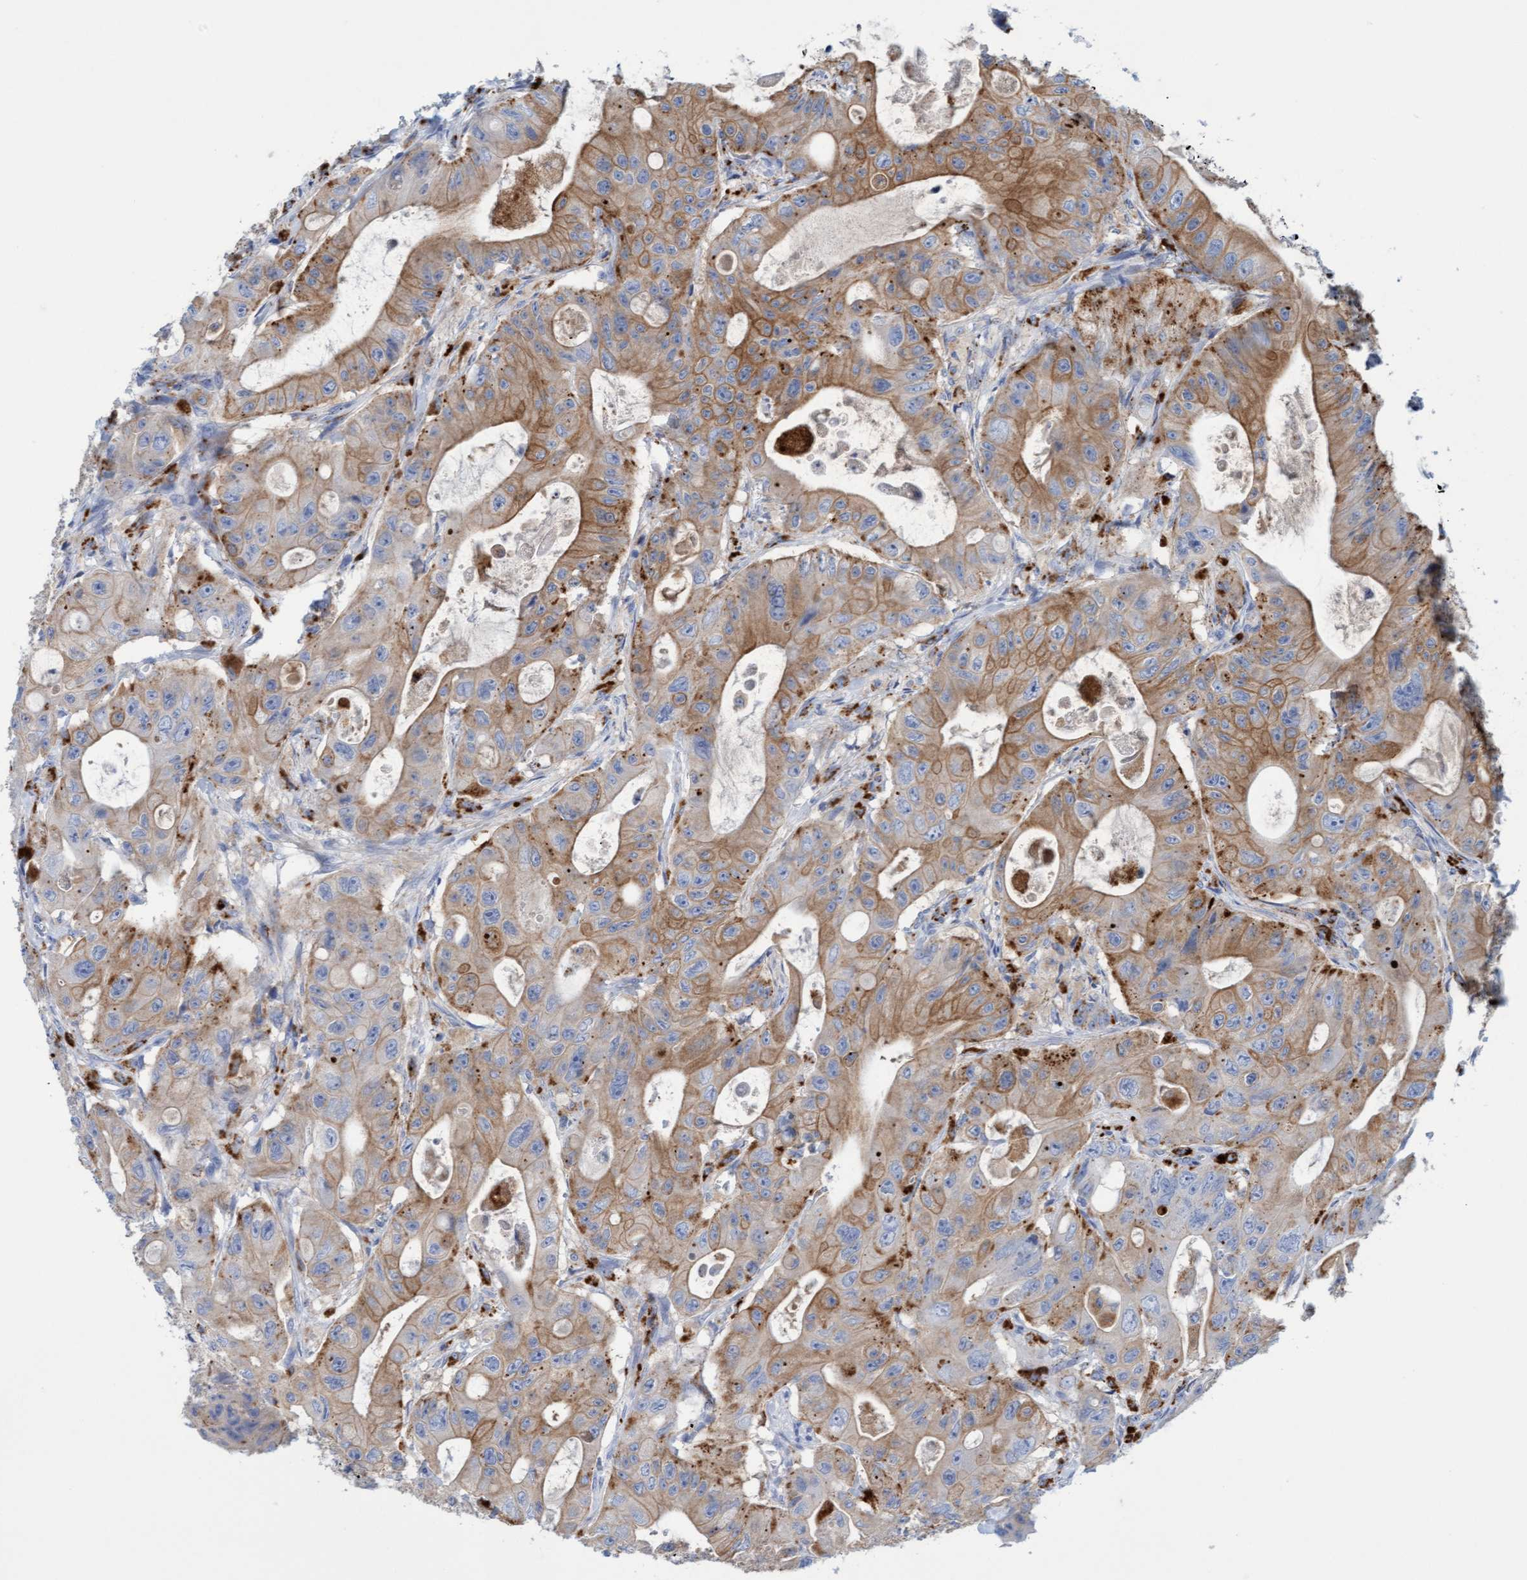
{"staining": {"intensity": "moderate", "quantity": ">75%", "location": "cytoplasmic/membranous"}, "tissue": "colorectal cancer", "cell_type": "Tumor cells", "image_type": "cancer", "snomed": [{"axis": "morphology", "description": "Adenocarcinoma, NOS"}, {"axis": "topography", "description": "Colon"}], "caption": "Immunohistochemistry histopathology image of neoplastic tissue: colorectal adenocarcinoma stained using IHC shows medium levels of moderate protein expression localized specifically in the cytoplasmic/membranous of tumor cells, appearing as a cytoplasmic/membranous brown color.", "gene": "SGSH", "patient": {"sex": "female", "age": 46}}